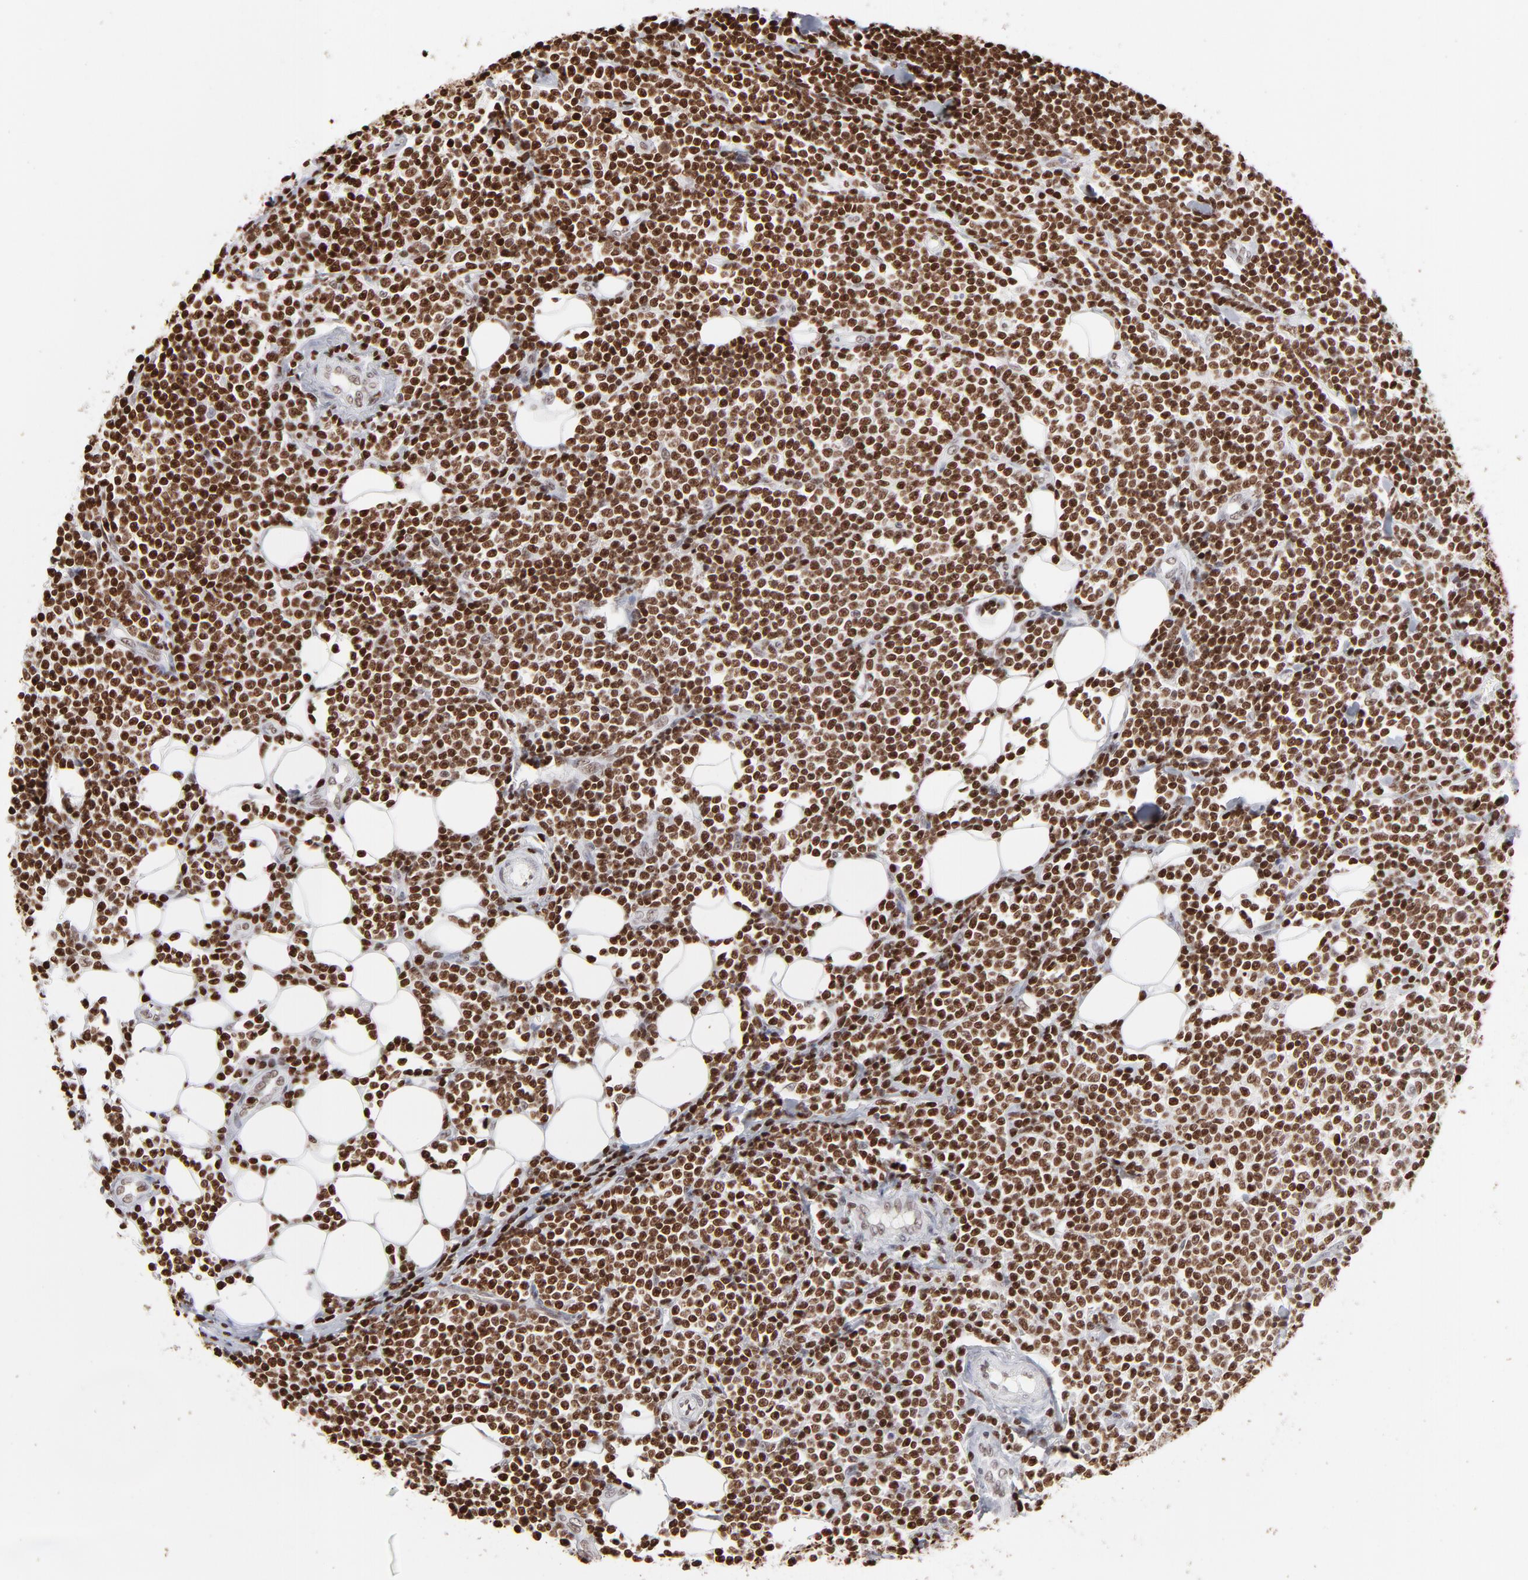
{"staining": {"intensity": "strong", "quantity": ">75%", "location": "nuclear"}, "tissue": "lymphoma", "cell_type": "Tumor cells", "image_type": "cancer", "snomed": [{"axis": "morphology", "description": "Malignant lymphoma, non-Hodgkin's type, Low grade"}, {"axis": "topography", "description": "Soft tissue"}], "caption": "Lymphoma was stained to show a protein in brown. There is high levels of strong nuclear staining in approximately >75% of tumor cells. (IHC, brightfield microscopy, high magnification).", "gene": "PARP1", "patient": {"sex": "male", "age": 92}}